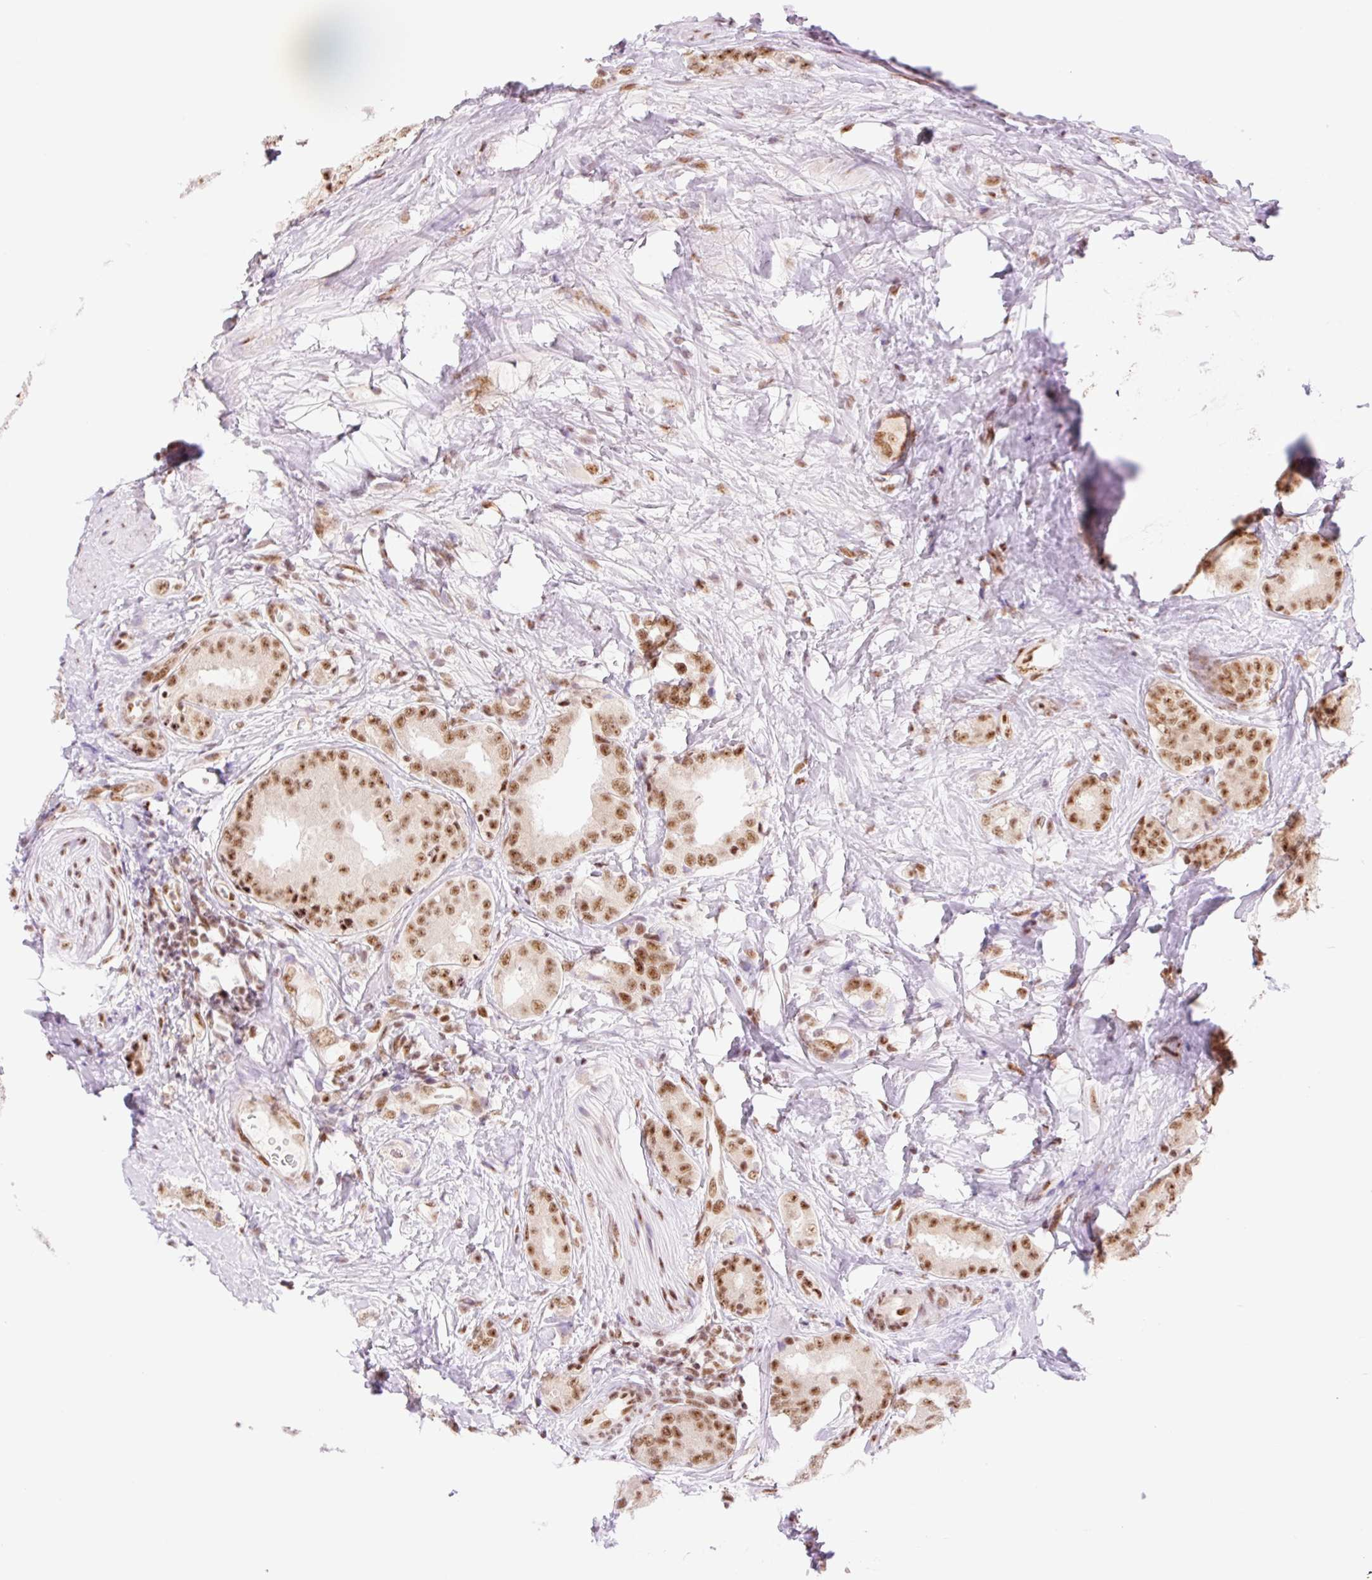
{"staining": {"intensity": "moderate", "quantity": ">75%", "location": "nuclear"}, "tissue": "prostate cancer", "cell_type": "Tumor cells", "image_type": "cancer", "snomed": [{"axis": "morphology", "description": "Adenocarcinoma, High grade"}, {"axis": "topography", "description": "Prostate"}], "caption": "High-magnification brightfield microscopy of high-grade adenocarcinoma (prostate) stained with DAB (3,3'-diaminobenzidine) (brown) and counterstained with hematoxylin (blue). tumor cells exhibit moderate nuclear positivity is seen in about>75% of cells. (brown staining indicates protein expression, while blue staining denotes nuclei).", "gene": "PRDM11", "patient": {"sex": "male", "age": 63}}